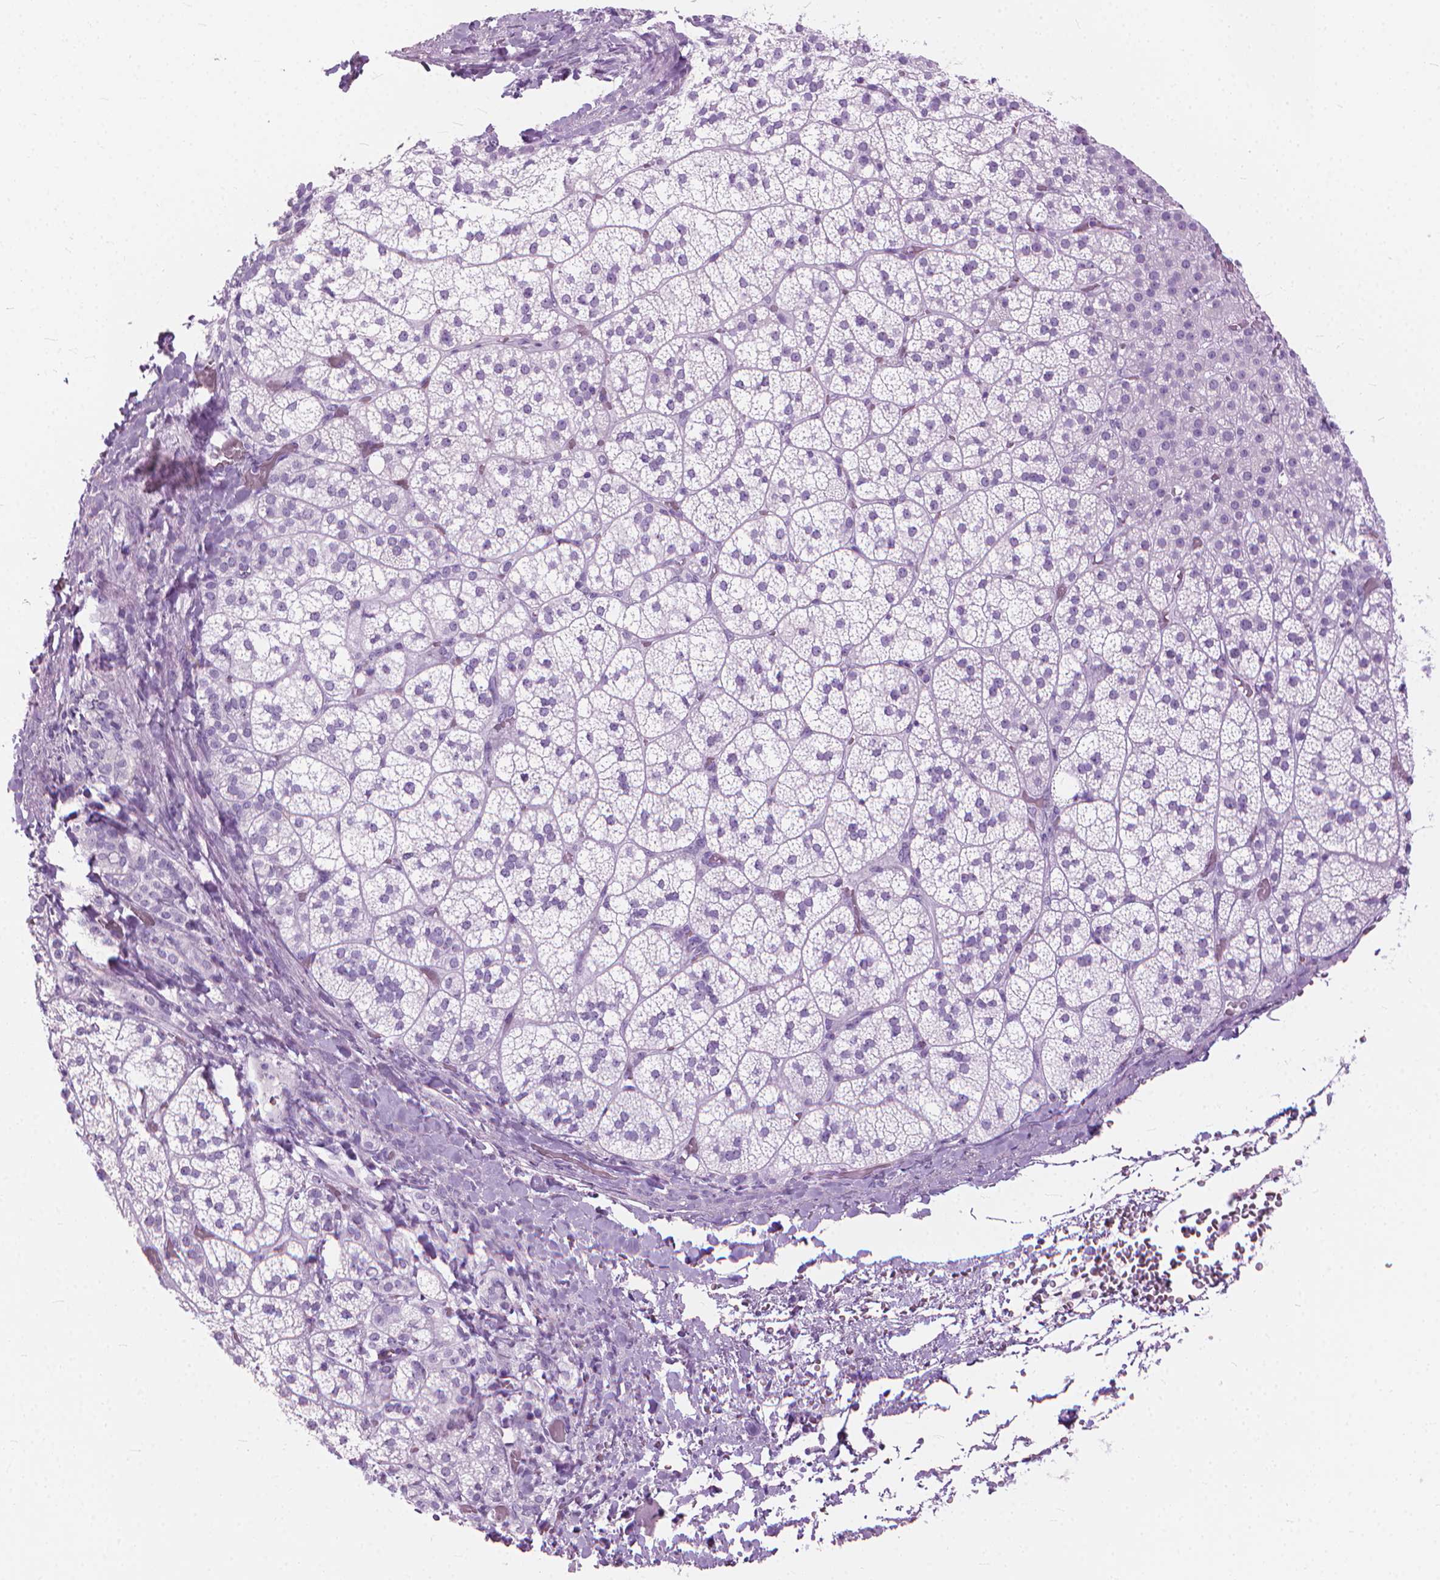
{"staining": {"intensity": "negative", "quantity": "none", "location": "none"}, "tissue": "adrenal gland", "cell_type": "Glandular cells", "image_type": "normal", "snomed": [{"axis": "morphology", "description": "Normal tissue, NOS"}, {"axis": "topography", "description": "Adrenal gland"}], "caption": "This is a image of immunohistochemistry (IHC) staining of normal adrenal gland, which shows no expression in glandular cells. (Immunohistochemistry, brightfield microscopy, high magnification).", "gene": "HTR2B", "patient": {"sex": "female", "age": 60}}